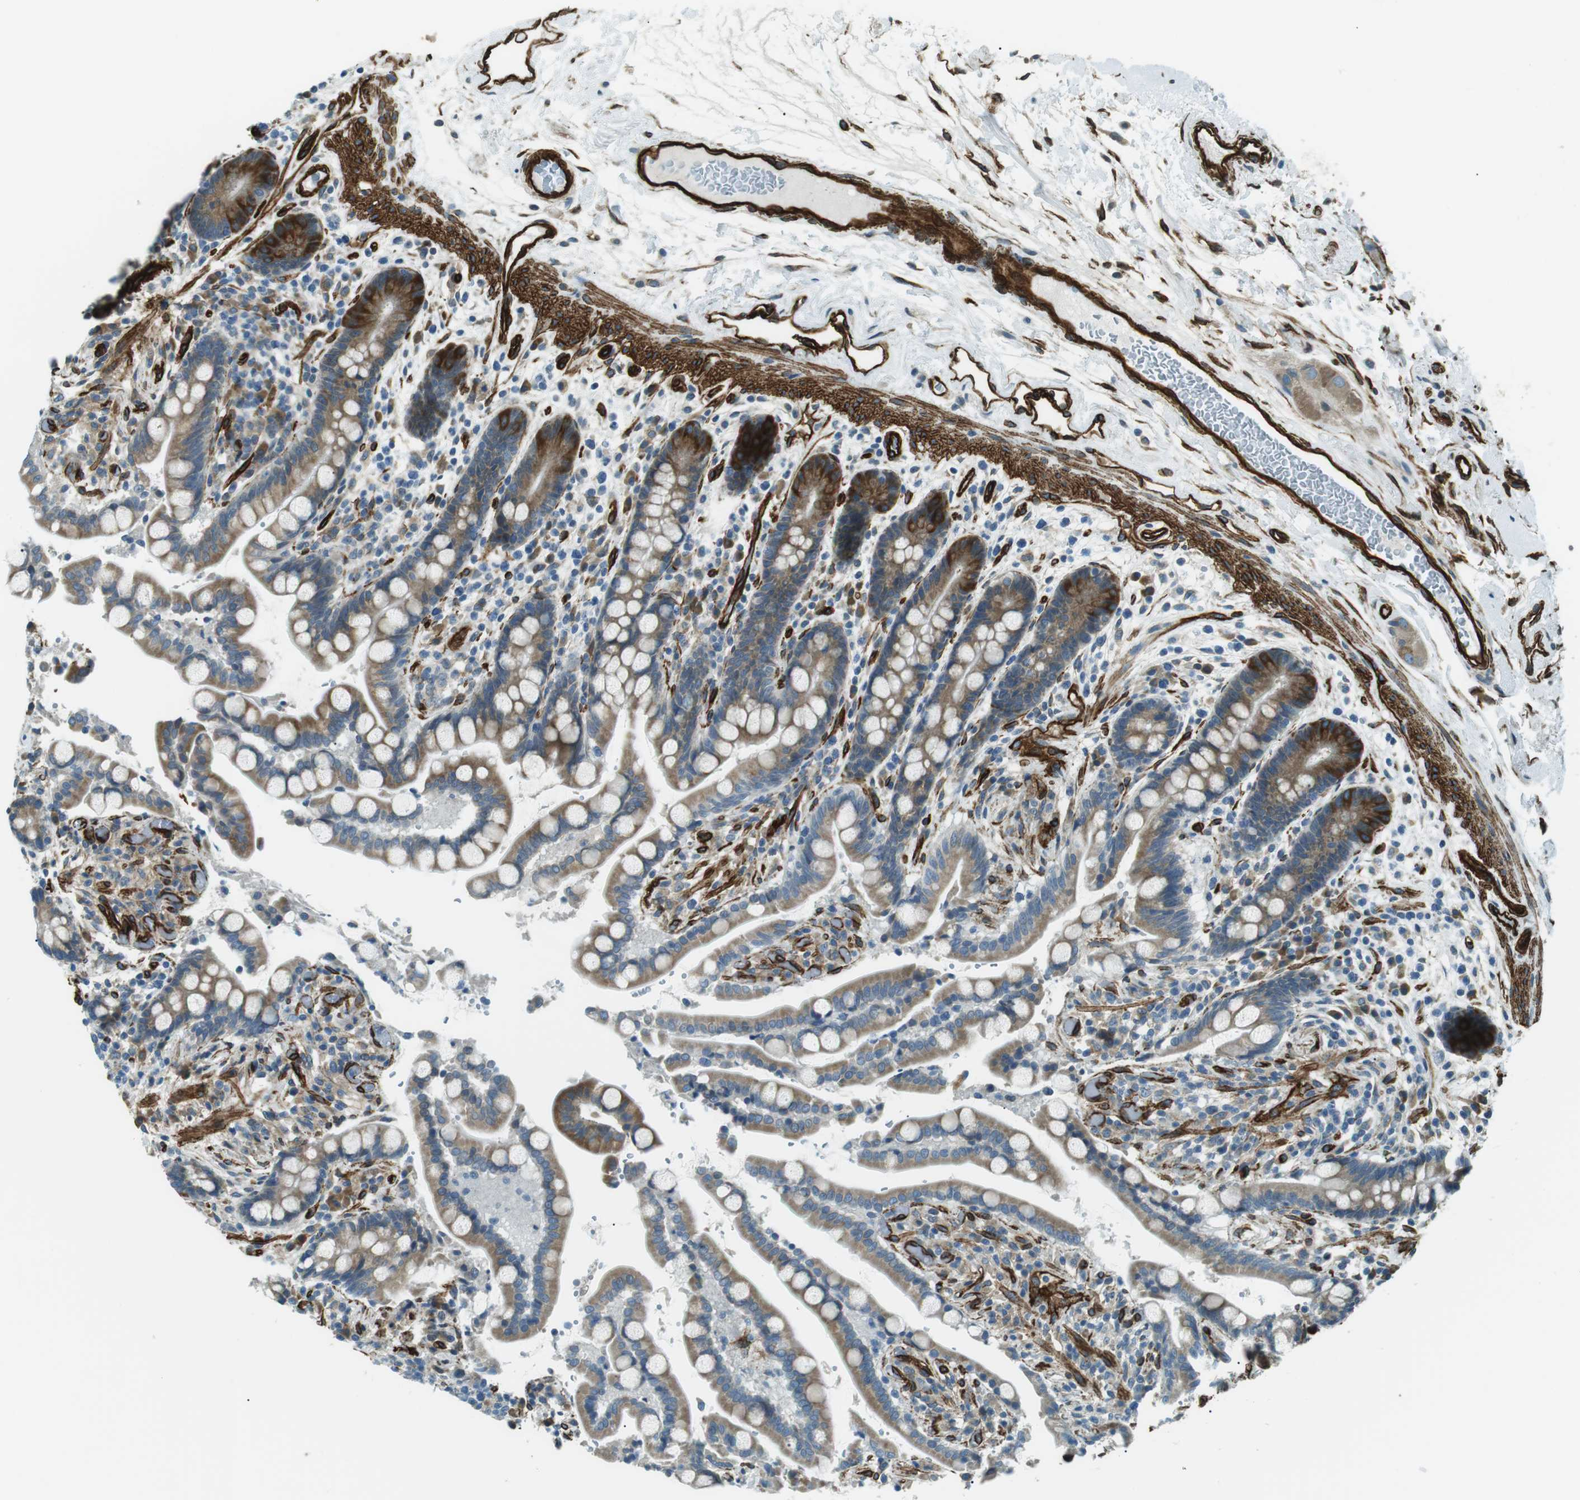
{"staining": {"intensity": "strong", "quantity": ">75%", "location": "cytoplasmic/membranous"}, "tissue": "colon", "cell_type": "Endothelial cells", "image_type": "normal", "snomed": [{"axis": "morphology", "description": "Normal tissue, NOS"}, {"axis": "topography", "description": "Colon"}], "caption": "The image displays immunohistochemical staining of normal colon. There is strong cytoplasmic/membranous staining is appreciated in approximately >75% of endothelial cells. The staining was performed using DAB (3,3'-diaminobenzidine), with brown indicating positive protein expression. Nuclei are stained blue with hematoxylin.", "gene": "ODR4", "patient": {"sex": "male", "age": 73}}